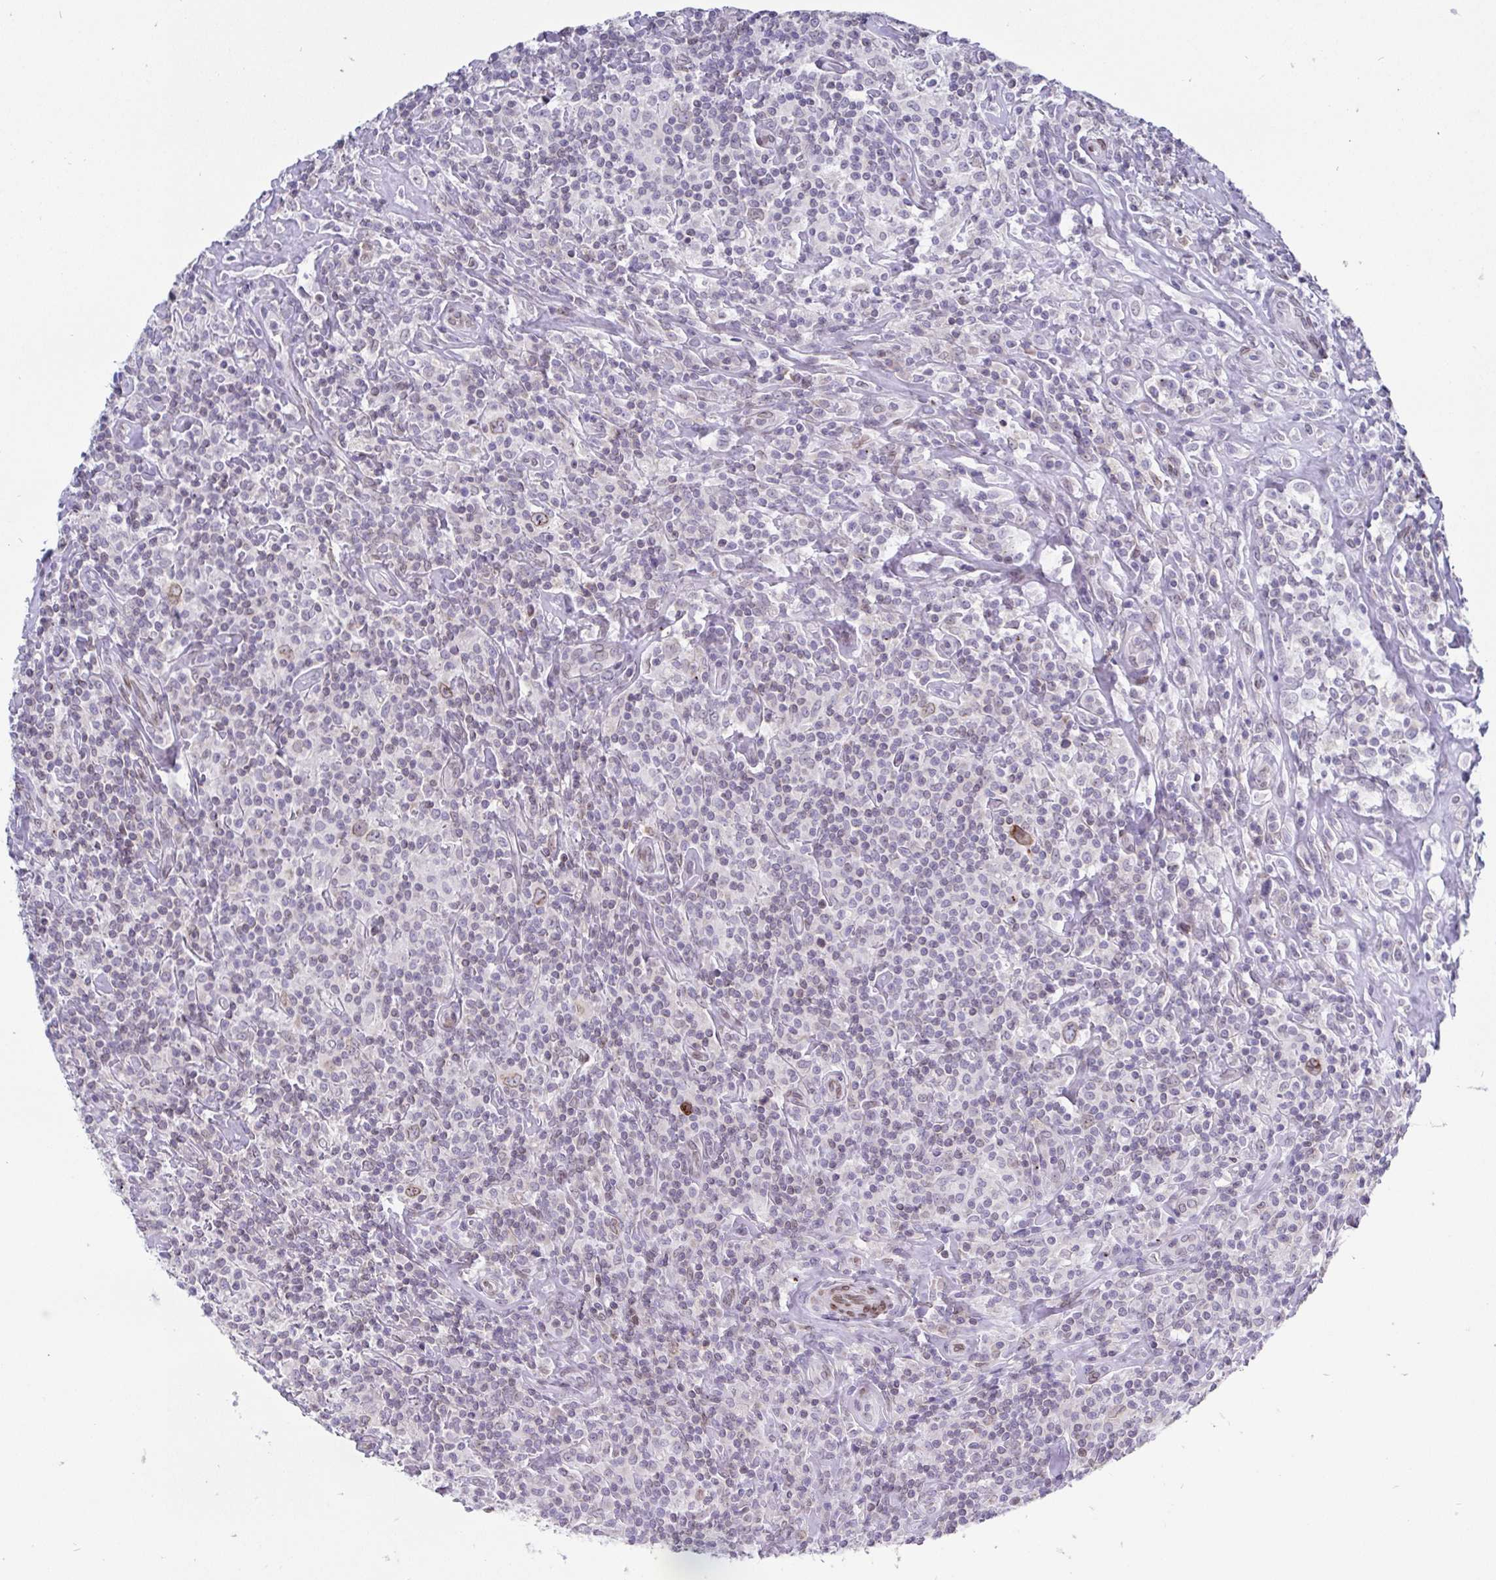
{"staining": {"intensity": "moderate", "quantity": "<25%", "location": "nuclear"}, "tissue": "lymphoma", "cell_type": "Tumor cells", "image_type": "cancer", "snomed": [{"axis": "morphology", "description": "Hodgkin's disease, NOS"}, {"axis": "morphology", "description": "Hodgkin's lymphoma, nodular sclerosis"}, {"axis": "topography", "description": "Lymph node"}], "caption": "Human lymphoma stained with a protein marker shows moderate staining in tumor cells.", "gene": "EMD", "patient": {"sex": "female", "age": 10}}